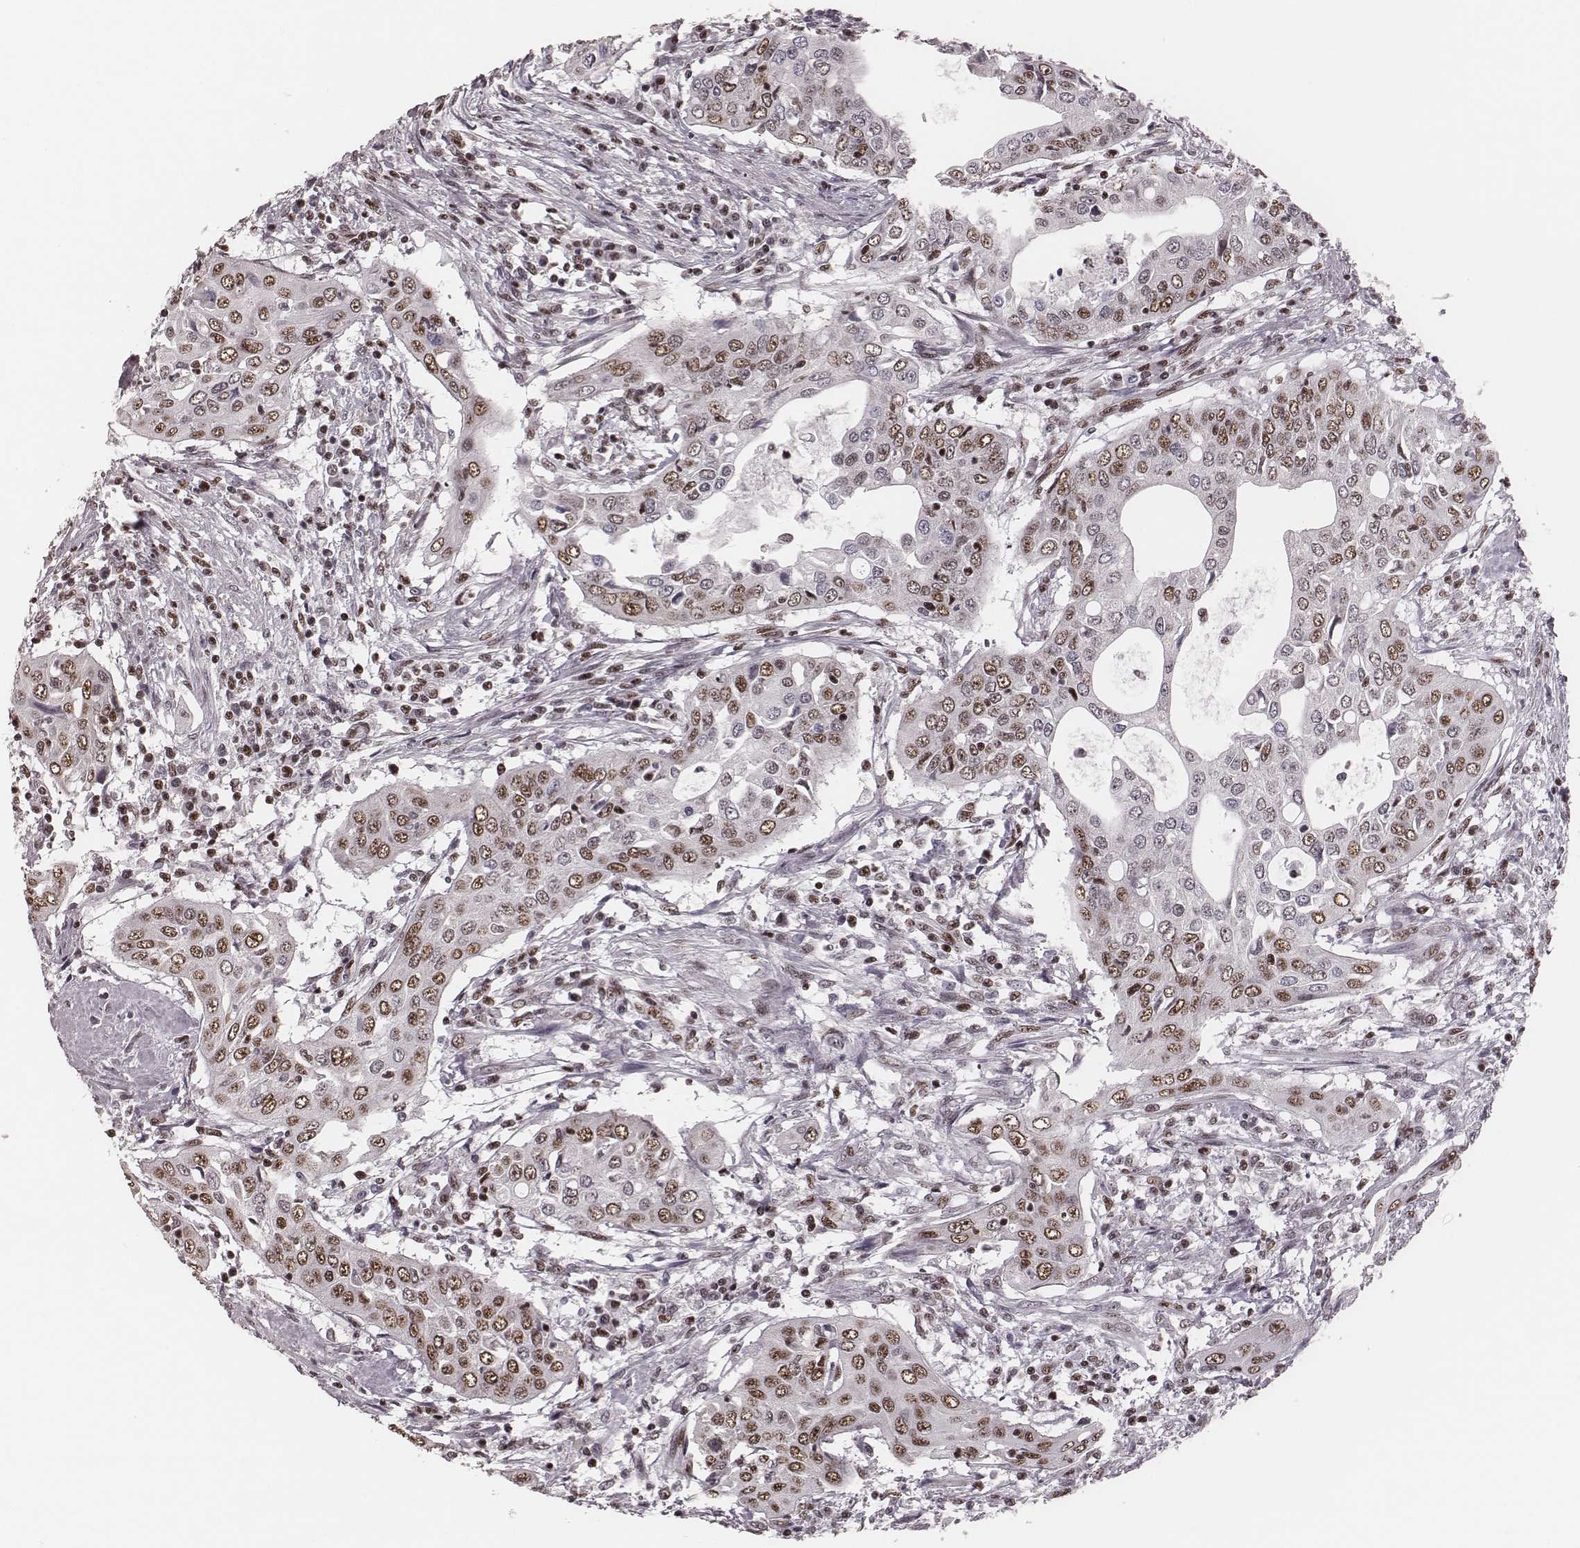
{"staining": {"intensity": "moderate", "quantity": ">75%", "location": "nuclear"}, "tissue": "urothelial cancer", "cell_type": "Tumor cells", "image_type": "cancer", "snomed": [{"axis": "morphology", "description": "Urothelial carcinoma, High grade"}, {"axis": "topography", "description": "Urinary bladder"}], "caption": "Tumor cells exhibit medium levels of moderate nuclear staining in about >75% of cells in human urothelial carcinoma (high-grade). (DAB (3,3'-diaminobenzidine) = brown stain, brightfield microscopy at high magnification).", "gene": "LUC7L", "patient": {"sex": "male", "age": 82}}